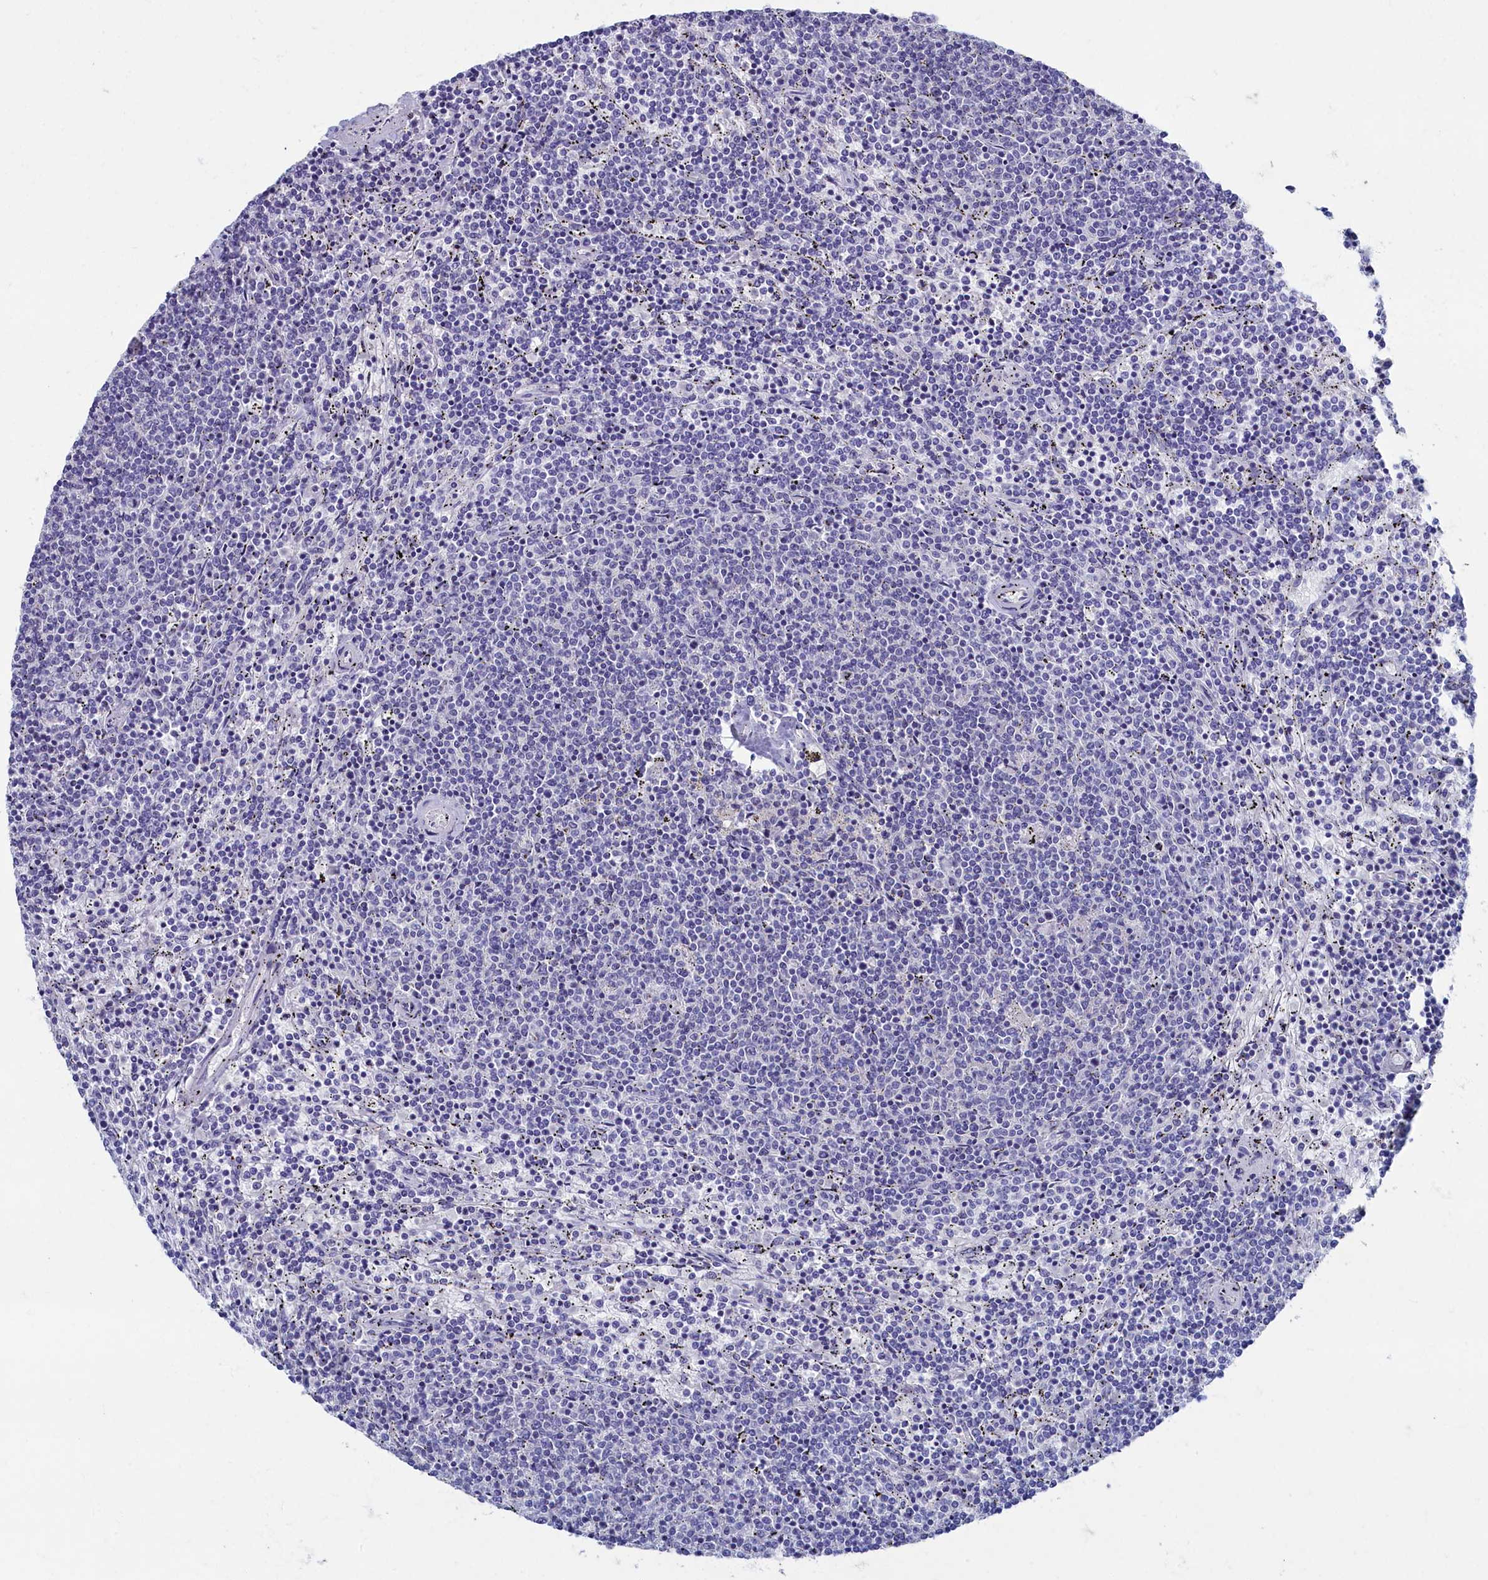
{"staining": {"intensity": "negative", "quantity": "none", "location": "none"}, "tissue": "lymphoma", "cell_type": "Tumor cells", "image_type": "cancer", "snomed": [{"axis": "morphology", "description": "Malignant lymphoma, non-Hodgkin's type, Low grade"}, {"axis": "topography", "description": "Spleen"}], "caption": "Immunohistochemistry of lymphoma displays no positivity in tumor cells.", "gene": "OCIAD2", "patient": {"sex": "female", "age": 50}}